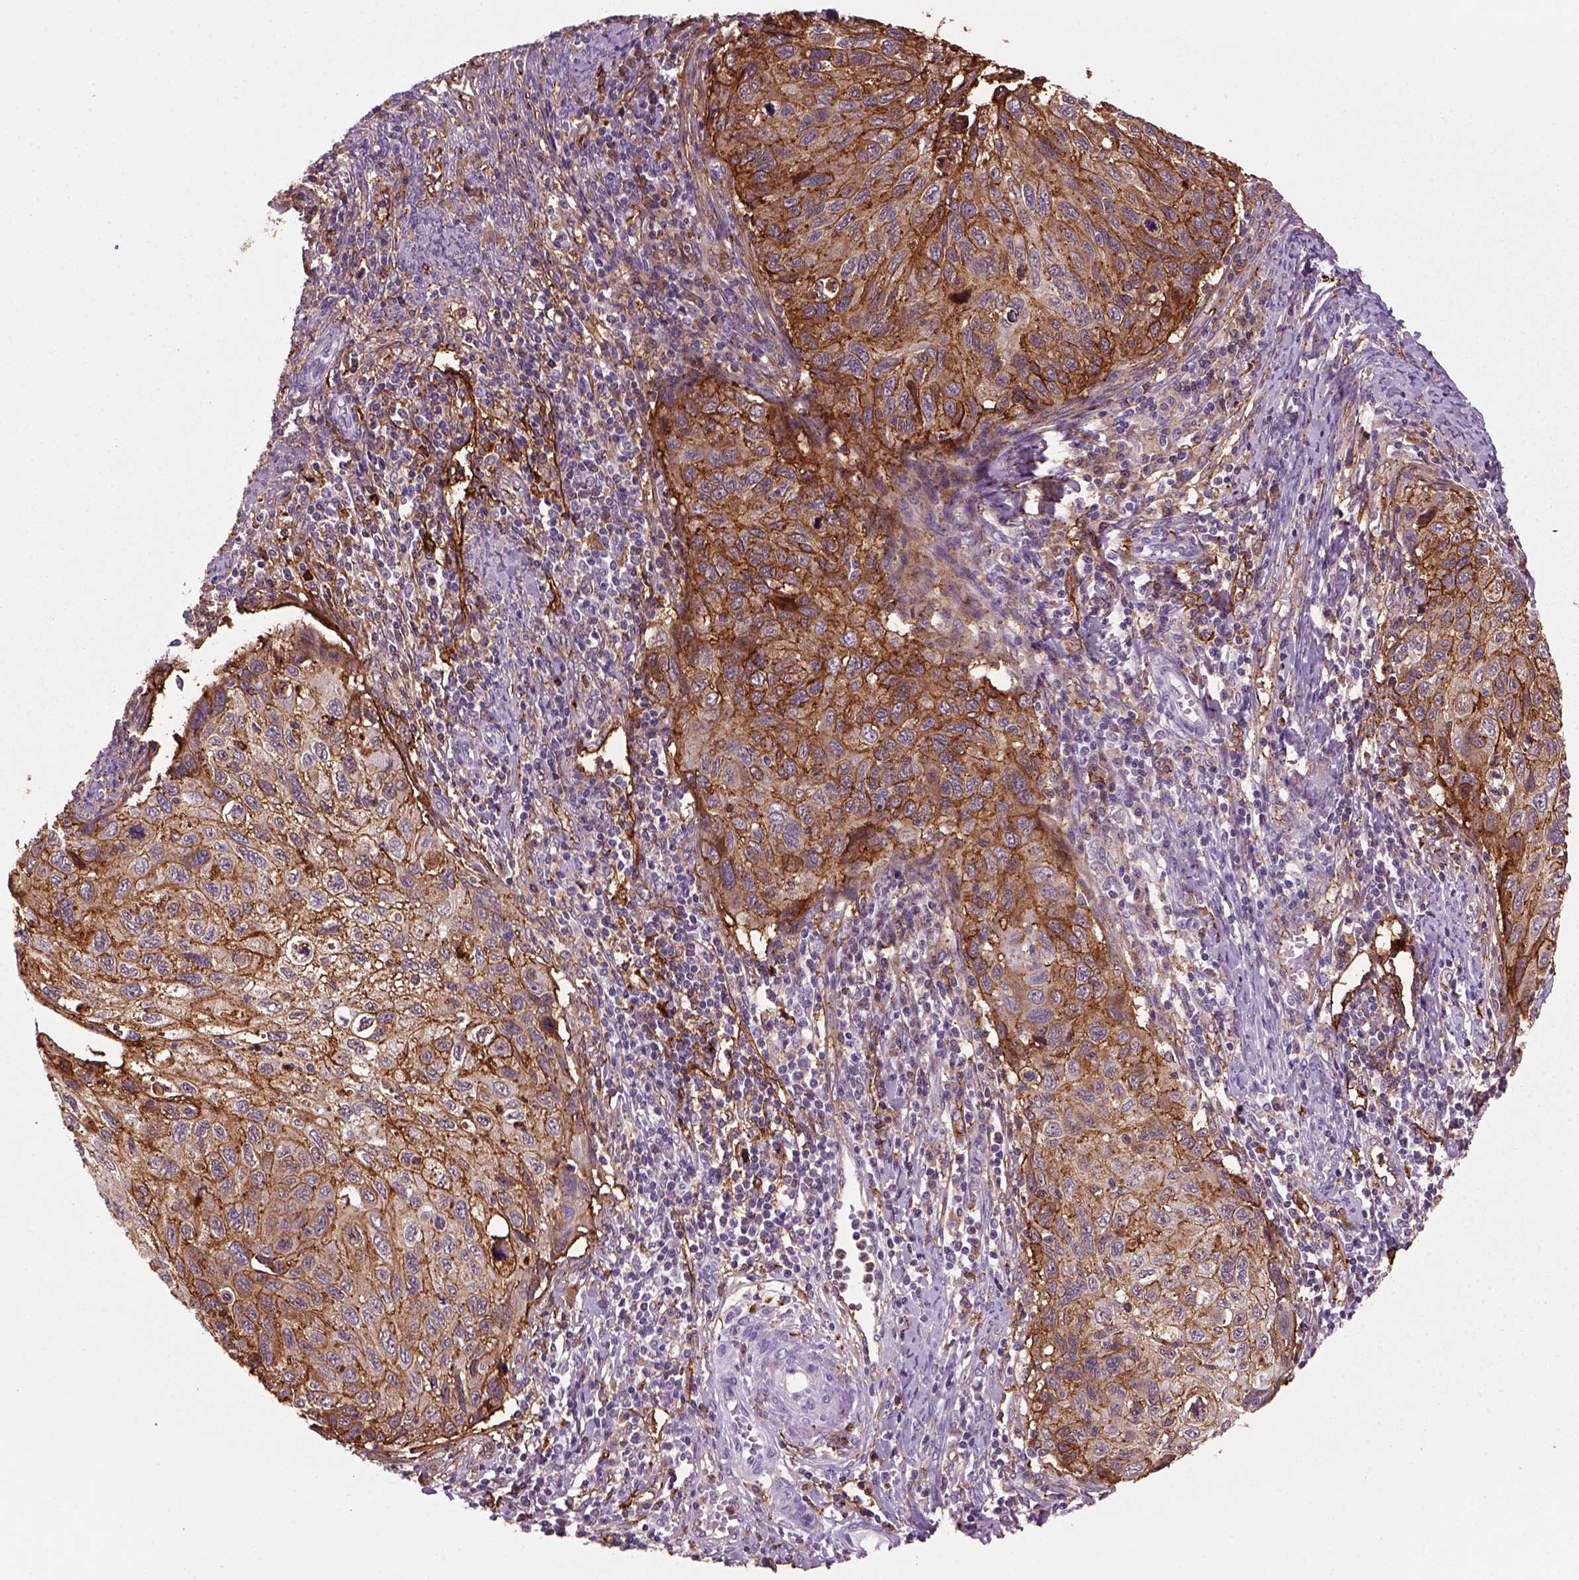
{"staining": {"intensity": "strong", "quantity": "25%-75%", "location": "cytoplasmic/membranous"}, "tissue": "cervical cancer", "cell_type": "Tumor cells", "image_type": "cancer", "snomed": [{"axis": "morphology", "description": "Squamous cell carcinoma, NOS"}, {"axis": "topography", "description": "Cervix"}], "caption": "Immunohistochemical staining of cervical cancer exhibits high levels of strong cytoplasmic/membranous protein expression in approximately 25%-75% of tumor cells.", "gene": "MARCKS", "patient": {"sex": "female", "age": 70}}